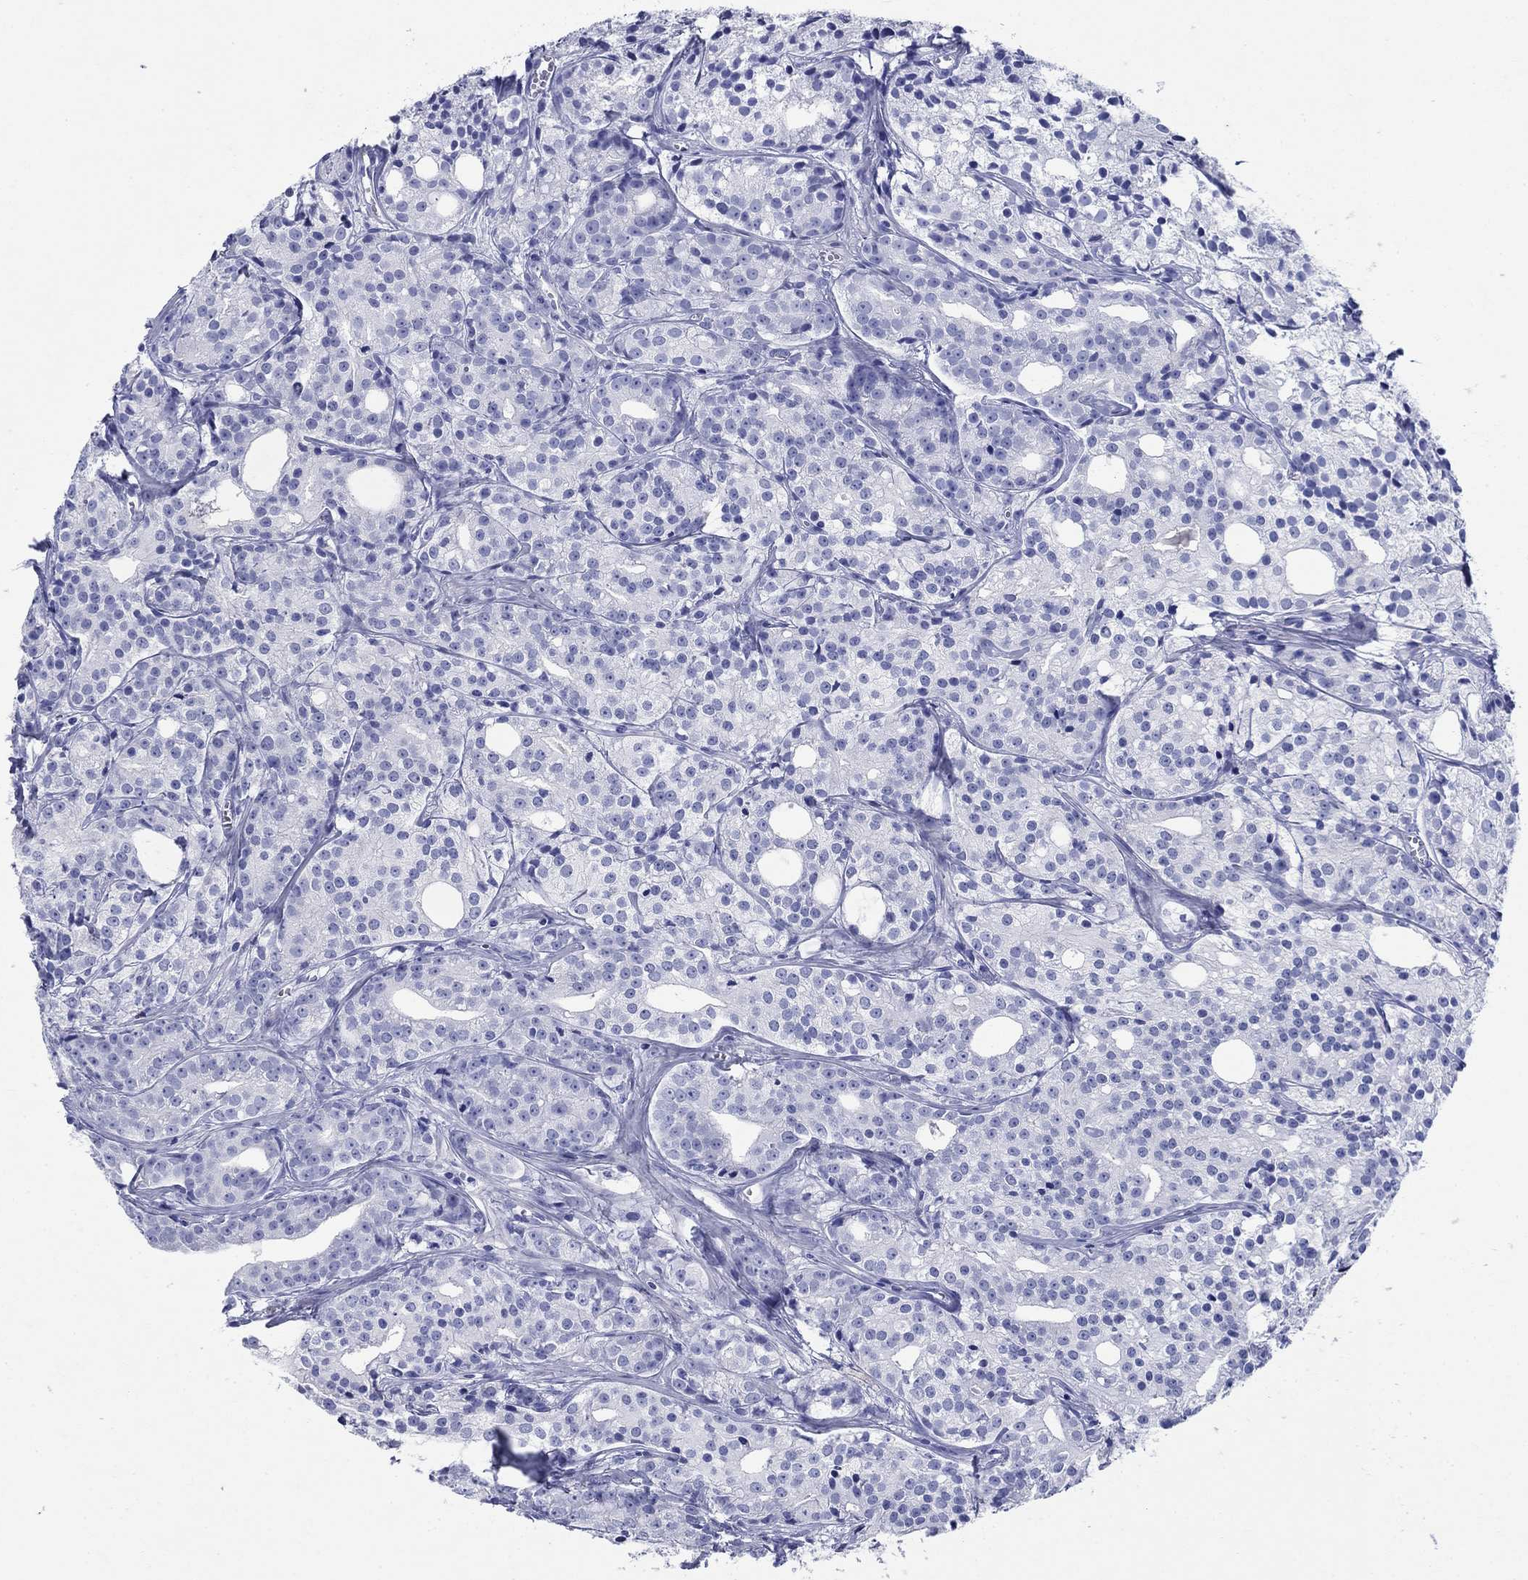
{"staining": {"intensity": "negative", "quantity": "none", "location": "none"}, "tissue": "prostate cancer", "cell_type": "Tumor cells", "image_type": "cancer", "snomed": [{"axis": "morphology", "description": "Adenocarcinoma, Medium grade"}, {"axis": "topography", "description": "Prostate"}], "caption": "Immunohistochemistry (IHC) photomicrograph of prostate medium-grade adenocarcinoma stained for a protein (brown), which displays no expression in tumor cells. Nuclei are stained in blue.", "gene": "AZU1", "patient": {"sex": "male", "age": 74}}